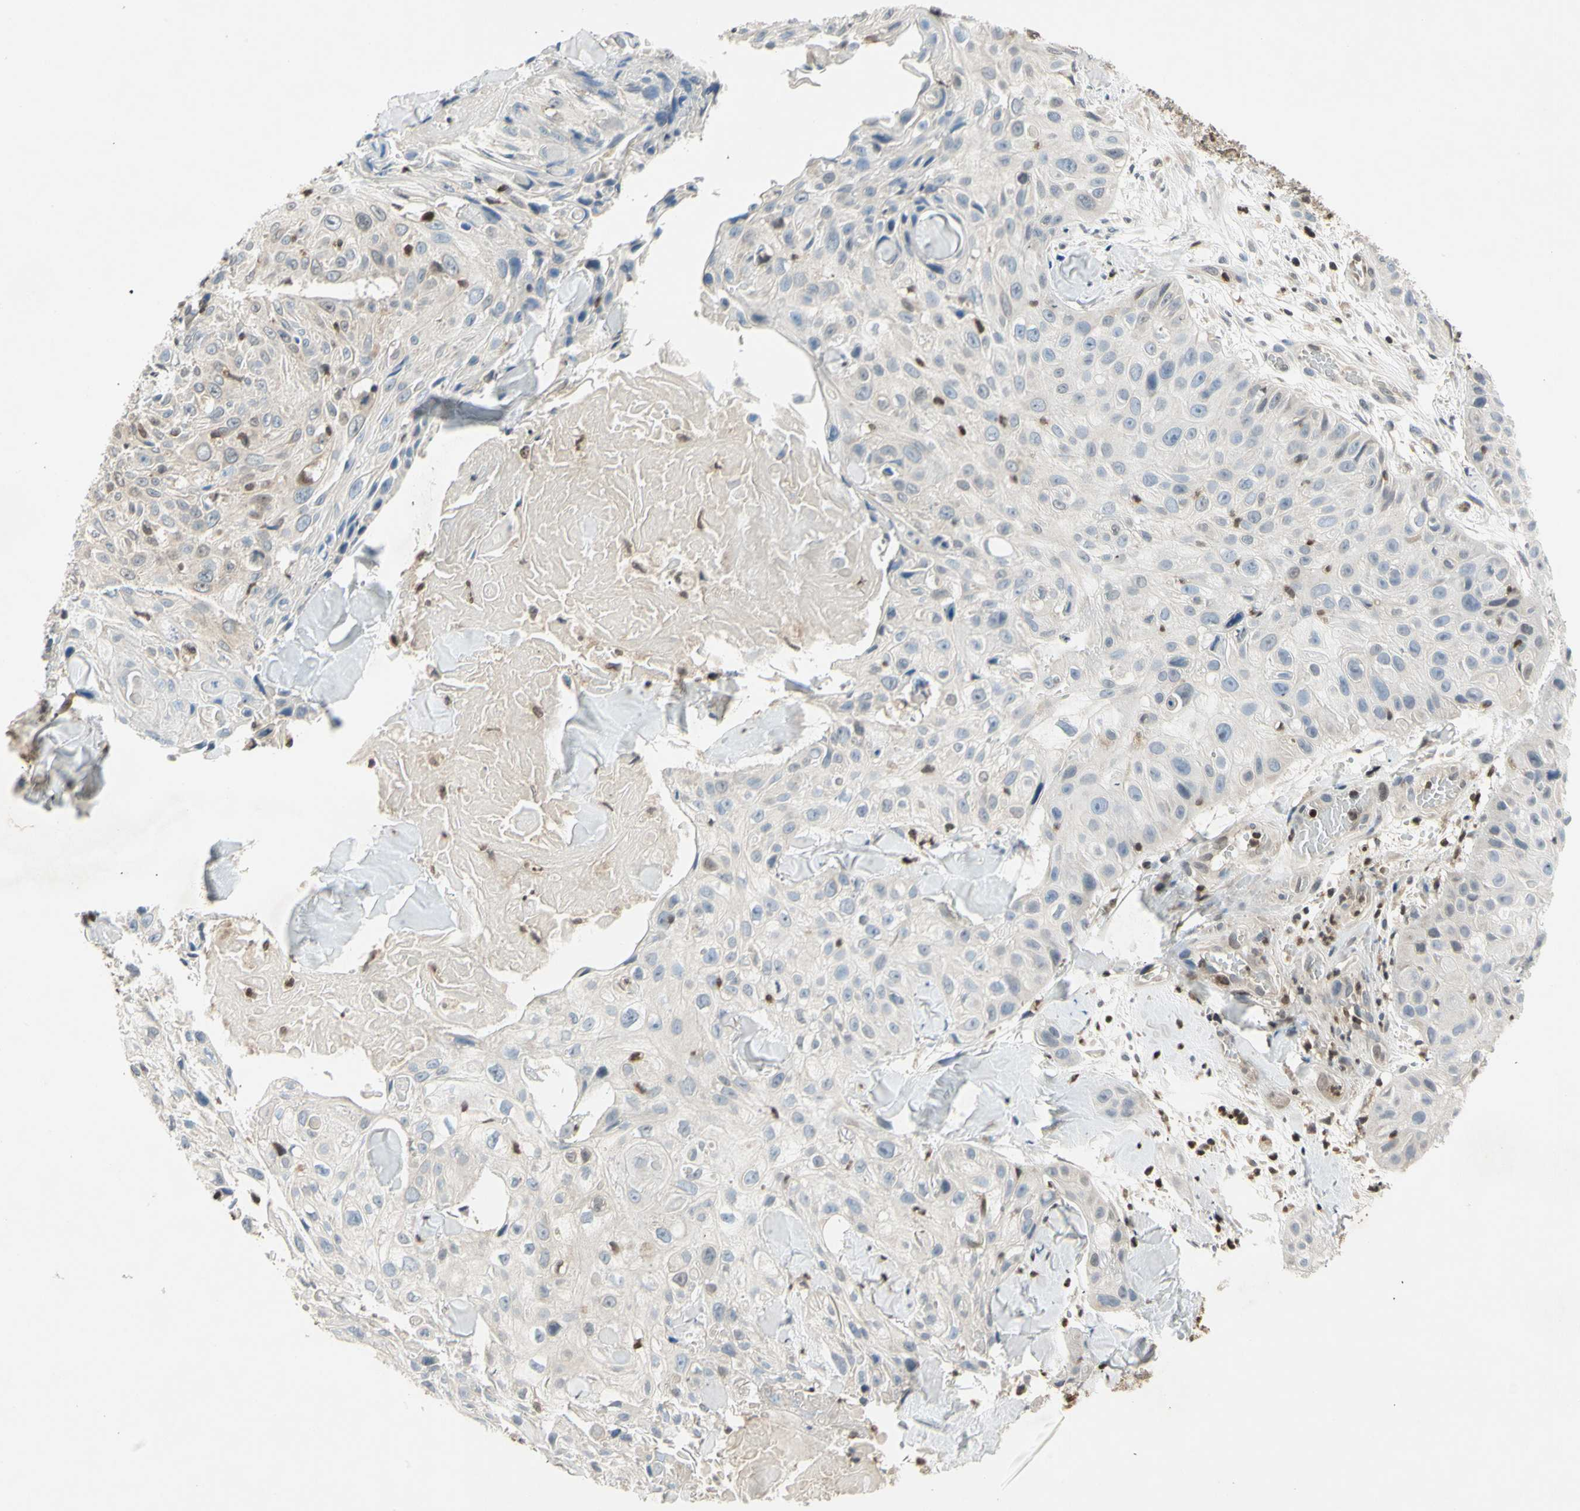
{"staining": {"intensity": "negative", "quantity": "none", "location": "none"}, "tissue": "skin cancer", "cell_type": "Tumor cells", "image_type": "cancer", "snomed": [{"axis": "morphology", "description": "Squamous cell carcinoma, NOS"}, {"axis": "topography", "description": "Skin"}], "caption": "The photomicrograph demonstrates no significant positivity in tumor cells of skin cancer (squamous cell carcinoma).", "gene": "GSR", "patient": {"sex": "male", "age": 86}}